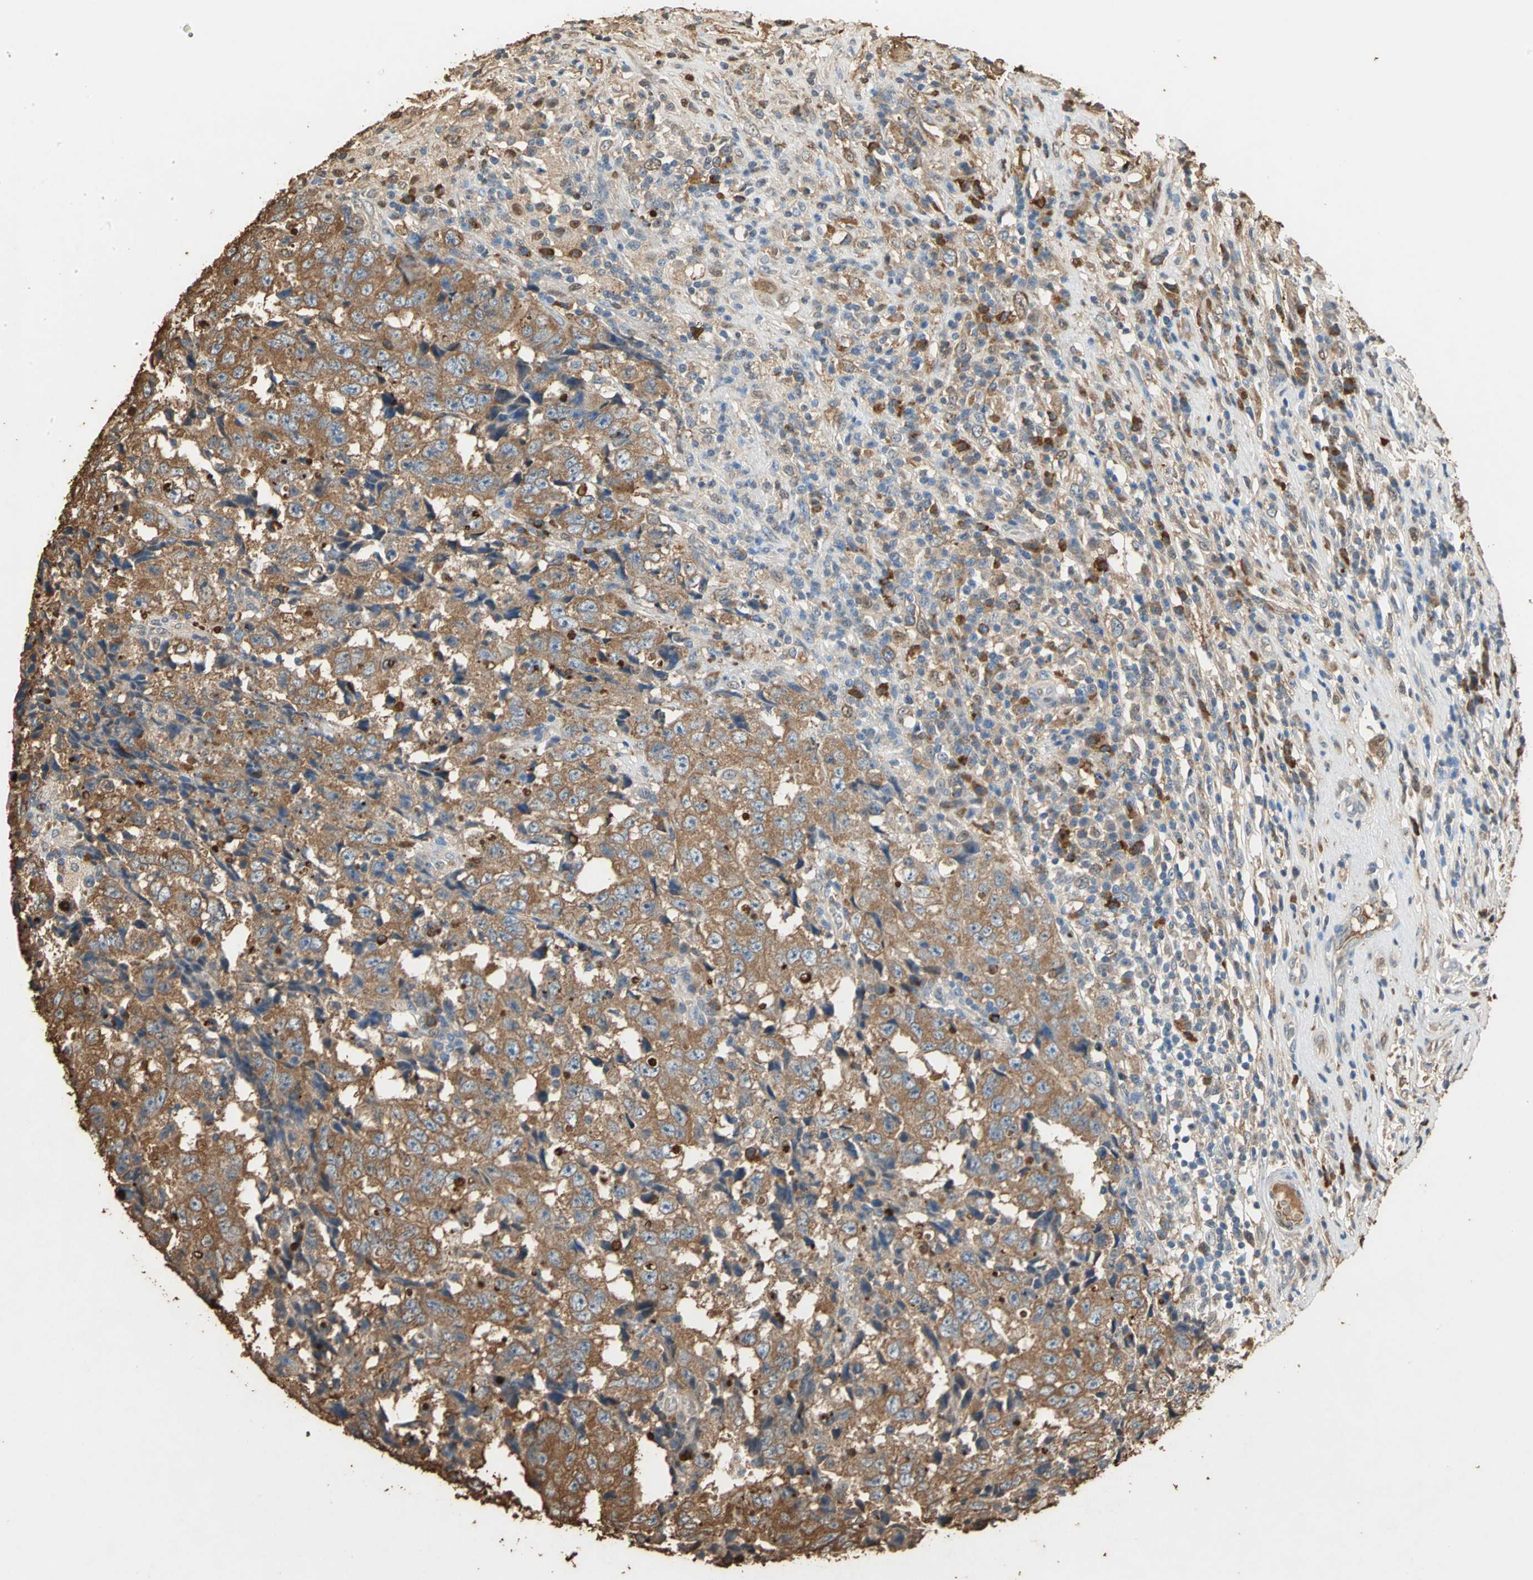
{"staining": {"intensity": "strong", "quantity": ">75%", "location": "cytoplasmic/membranous"}, "tissue": "testis cancer", "cell_type": "Tumor cells", "image_type": "cancer", "snomed": [{"axis": "morphology", "description": "Necrosis, NOS"}, {"axis": "morphology", "description": "Carcinoma, Embryonal, NOS"}, {"axis": "topography", "description": "Testis"}], "caption": "The micrograph shows immunohistochemical staining of embryonal carcinoma (testis). There is strong cytoplasmic/membranous positivity is appreciated in about >75% of tumor cells.", "gene": "GAPDH", "patient": {"sex": "male", "age": 19}}